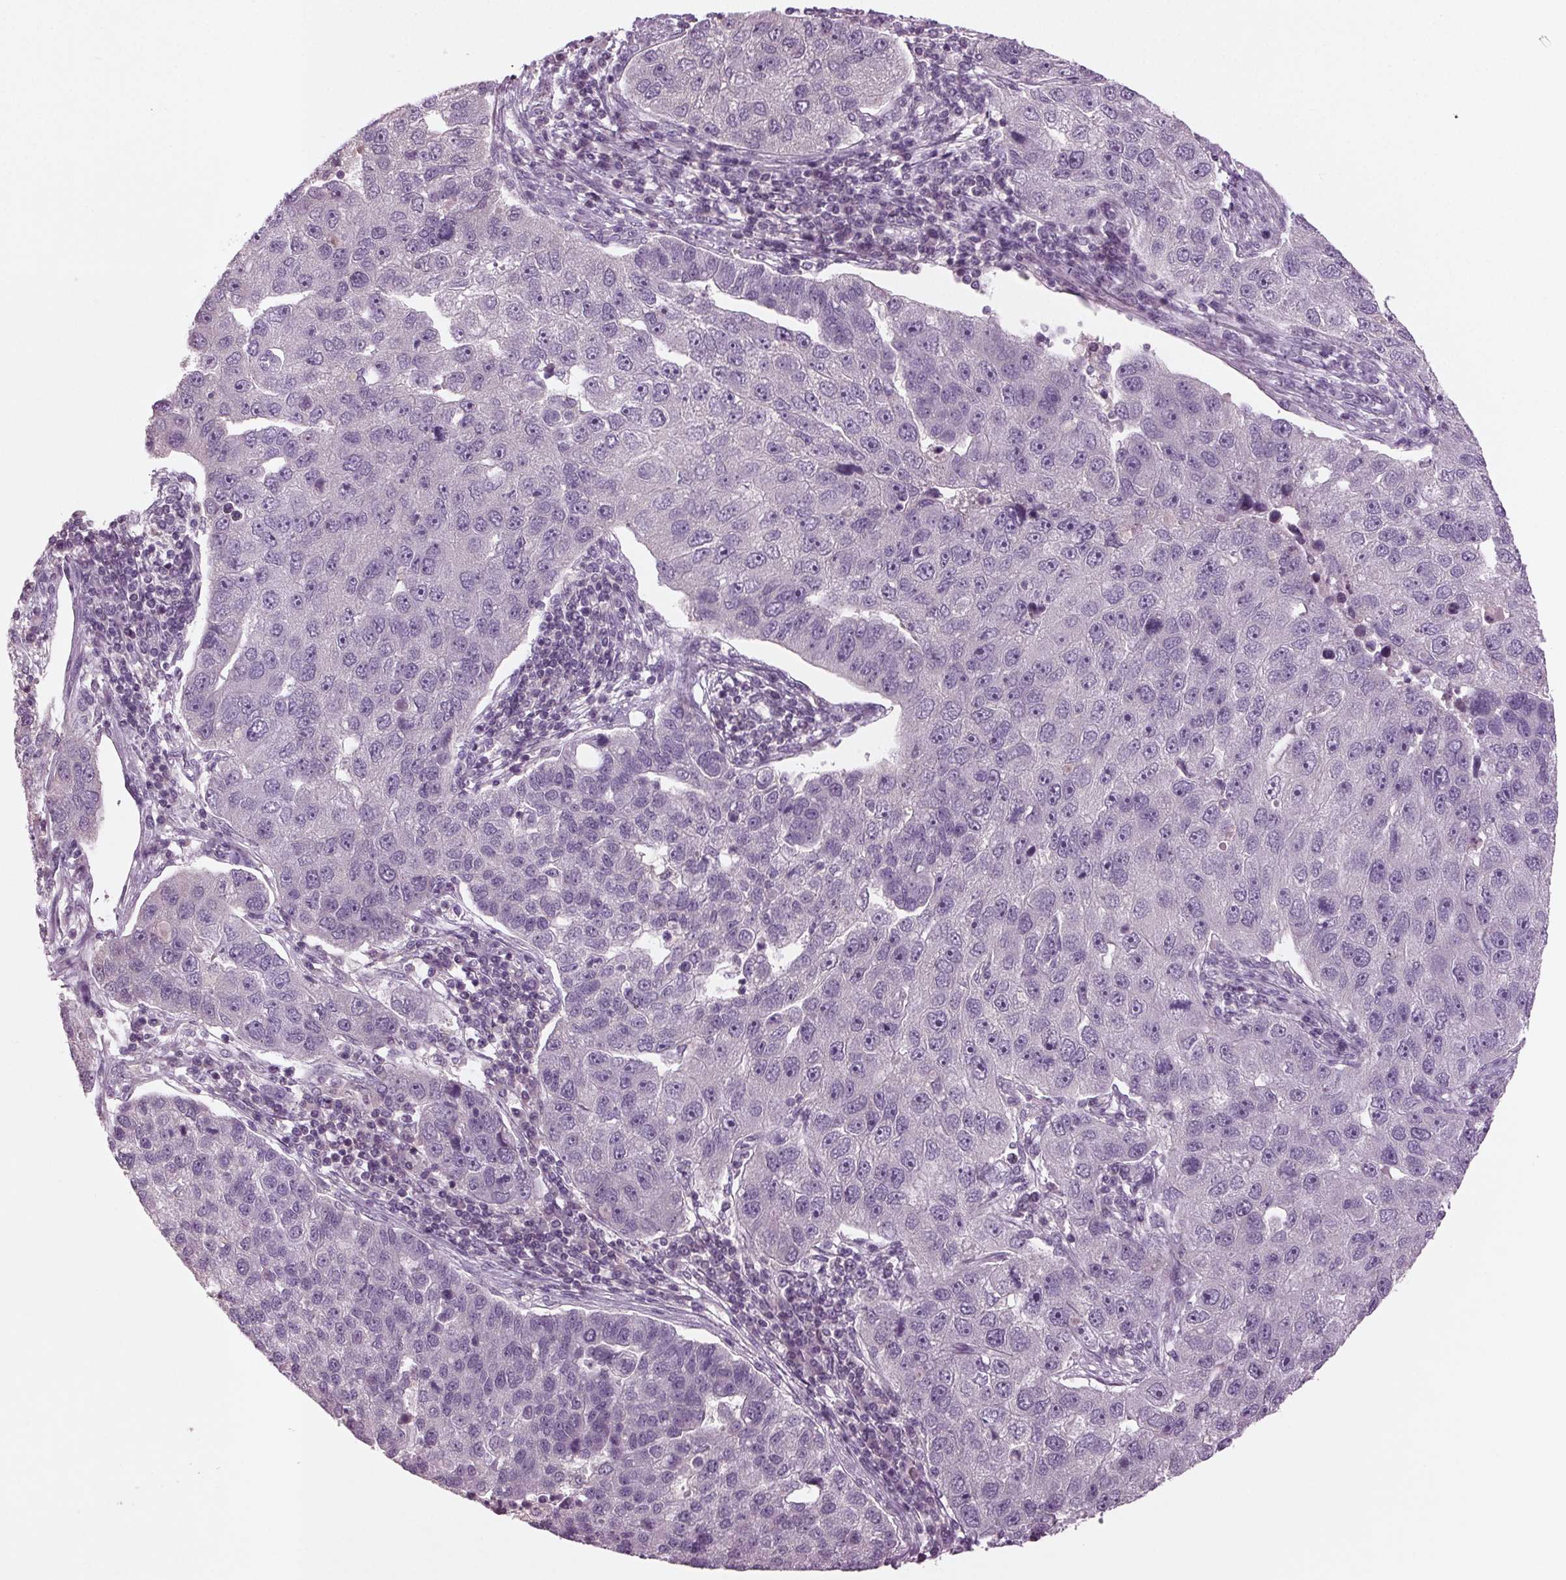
{"staining": {"intensity": "negative", "quantity": "none", "location": "none"}, "tissue": "pancreatic cancer", "cell_type": "Tumor cells", "image_type": "cancer", "snomed": [{"axis": "morphology", "description": "Adenocarcinoma, NOS"}, {"axis": "topography", "description": "Pancreas"}], "caption": "This is a micrograph of IHC staining of pancreatic cancer (adenocarcinoma), which shows no positivity in tumor cells.", "gene": "BHLHE22", "patient": {"sex": "female", "age": 61}}